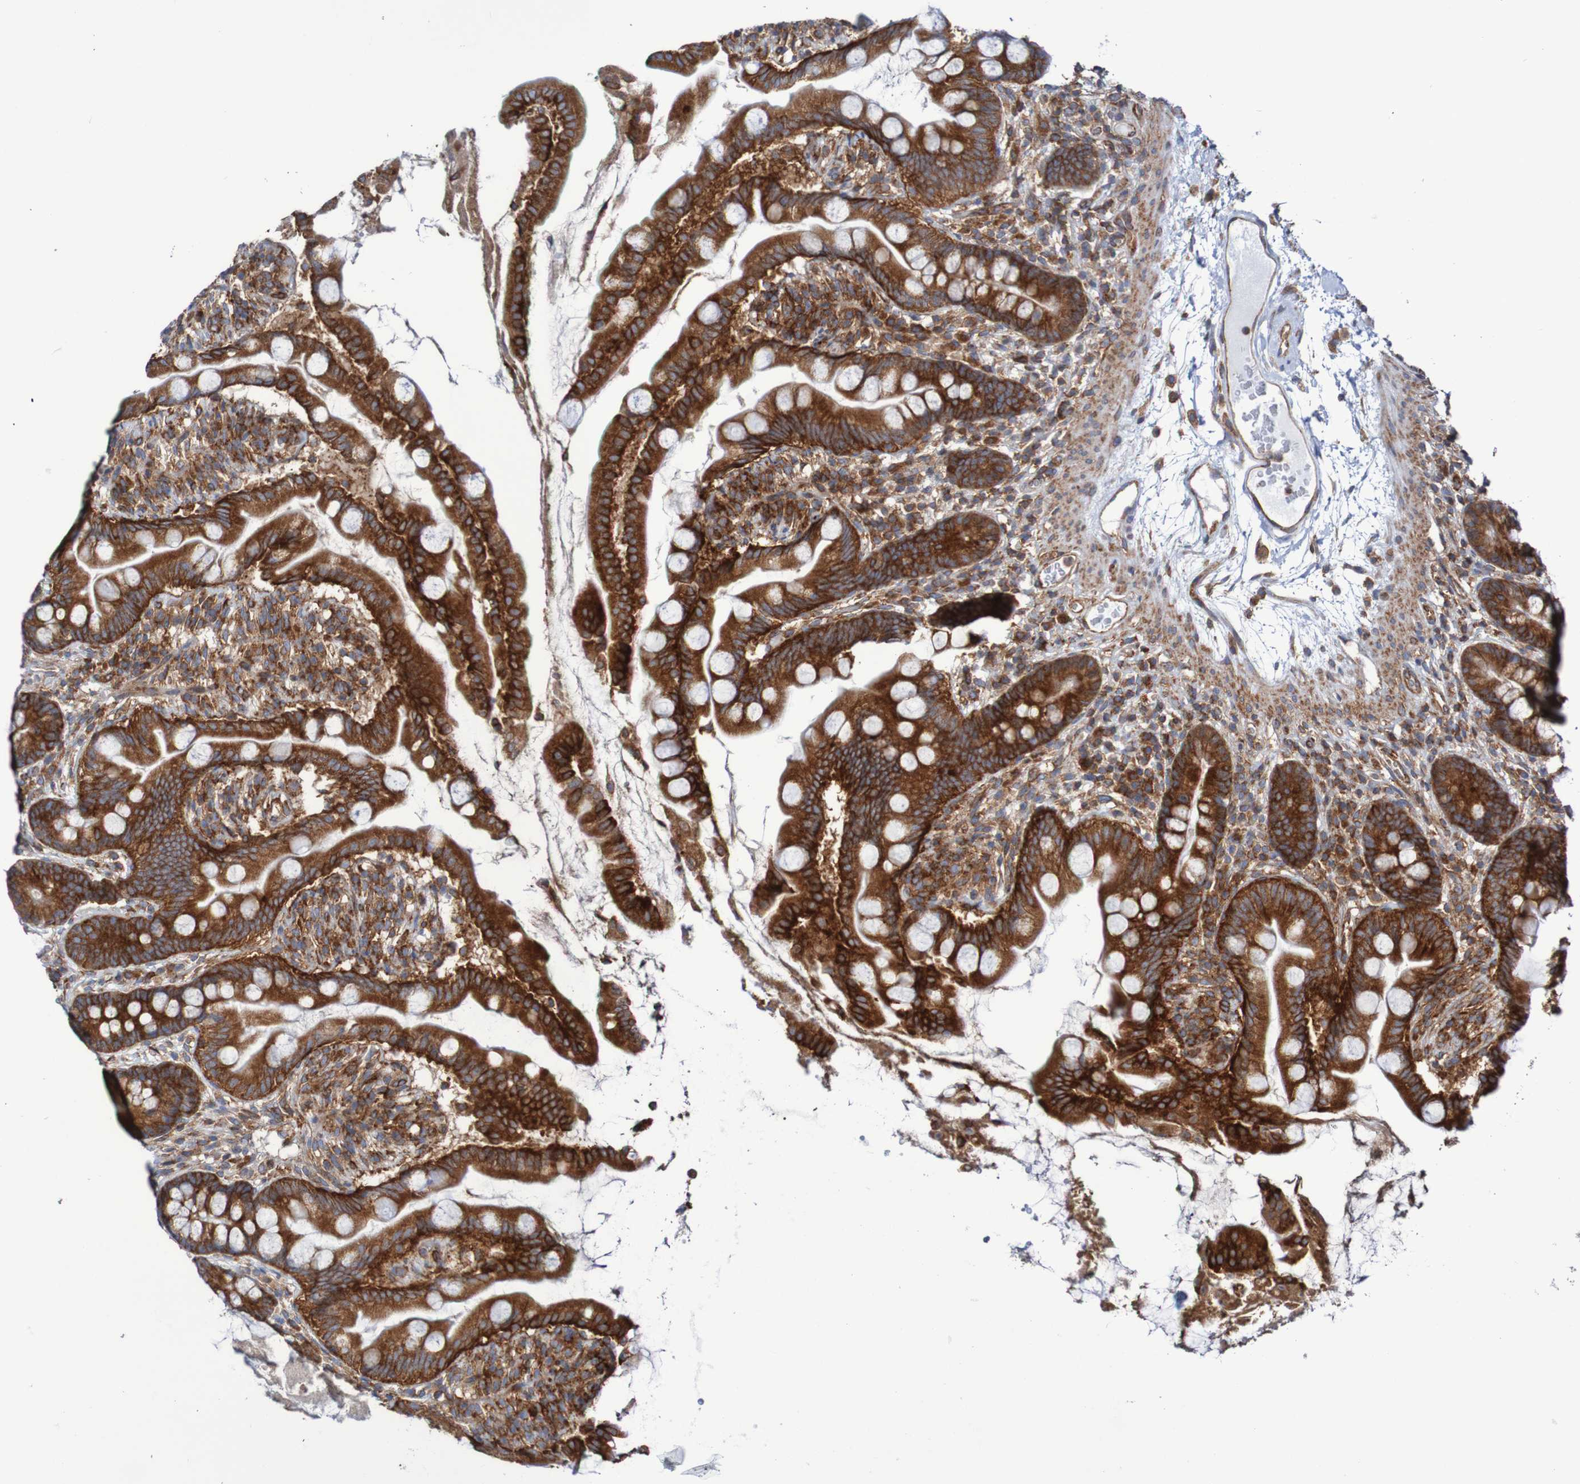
{"staining": {"intensity": "strong", "quantity": ">75%", "location": "cytoplasmic/membranous"}, "tissue": "small intestine", "cell_type": "Glandular cells", "image_type": "normal", "snomed": [{"axis": "morphology", "description": "Normal tissue, NOS"}, {"axis": "topography", "description": "Small intestine"}], "caption": "An IHC histopathology image of unremarkable tissue is shown. Protein staining in brown labels strong cytoplasmic/membranous positivity in small intestine within glandular cells.", "gene": "FXR2", "patient": {"sex": "female", "age": 56}}